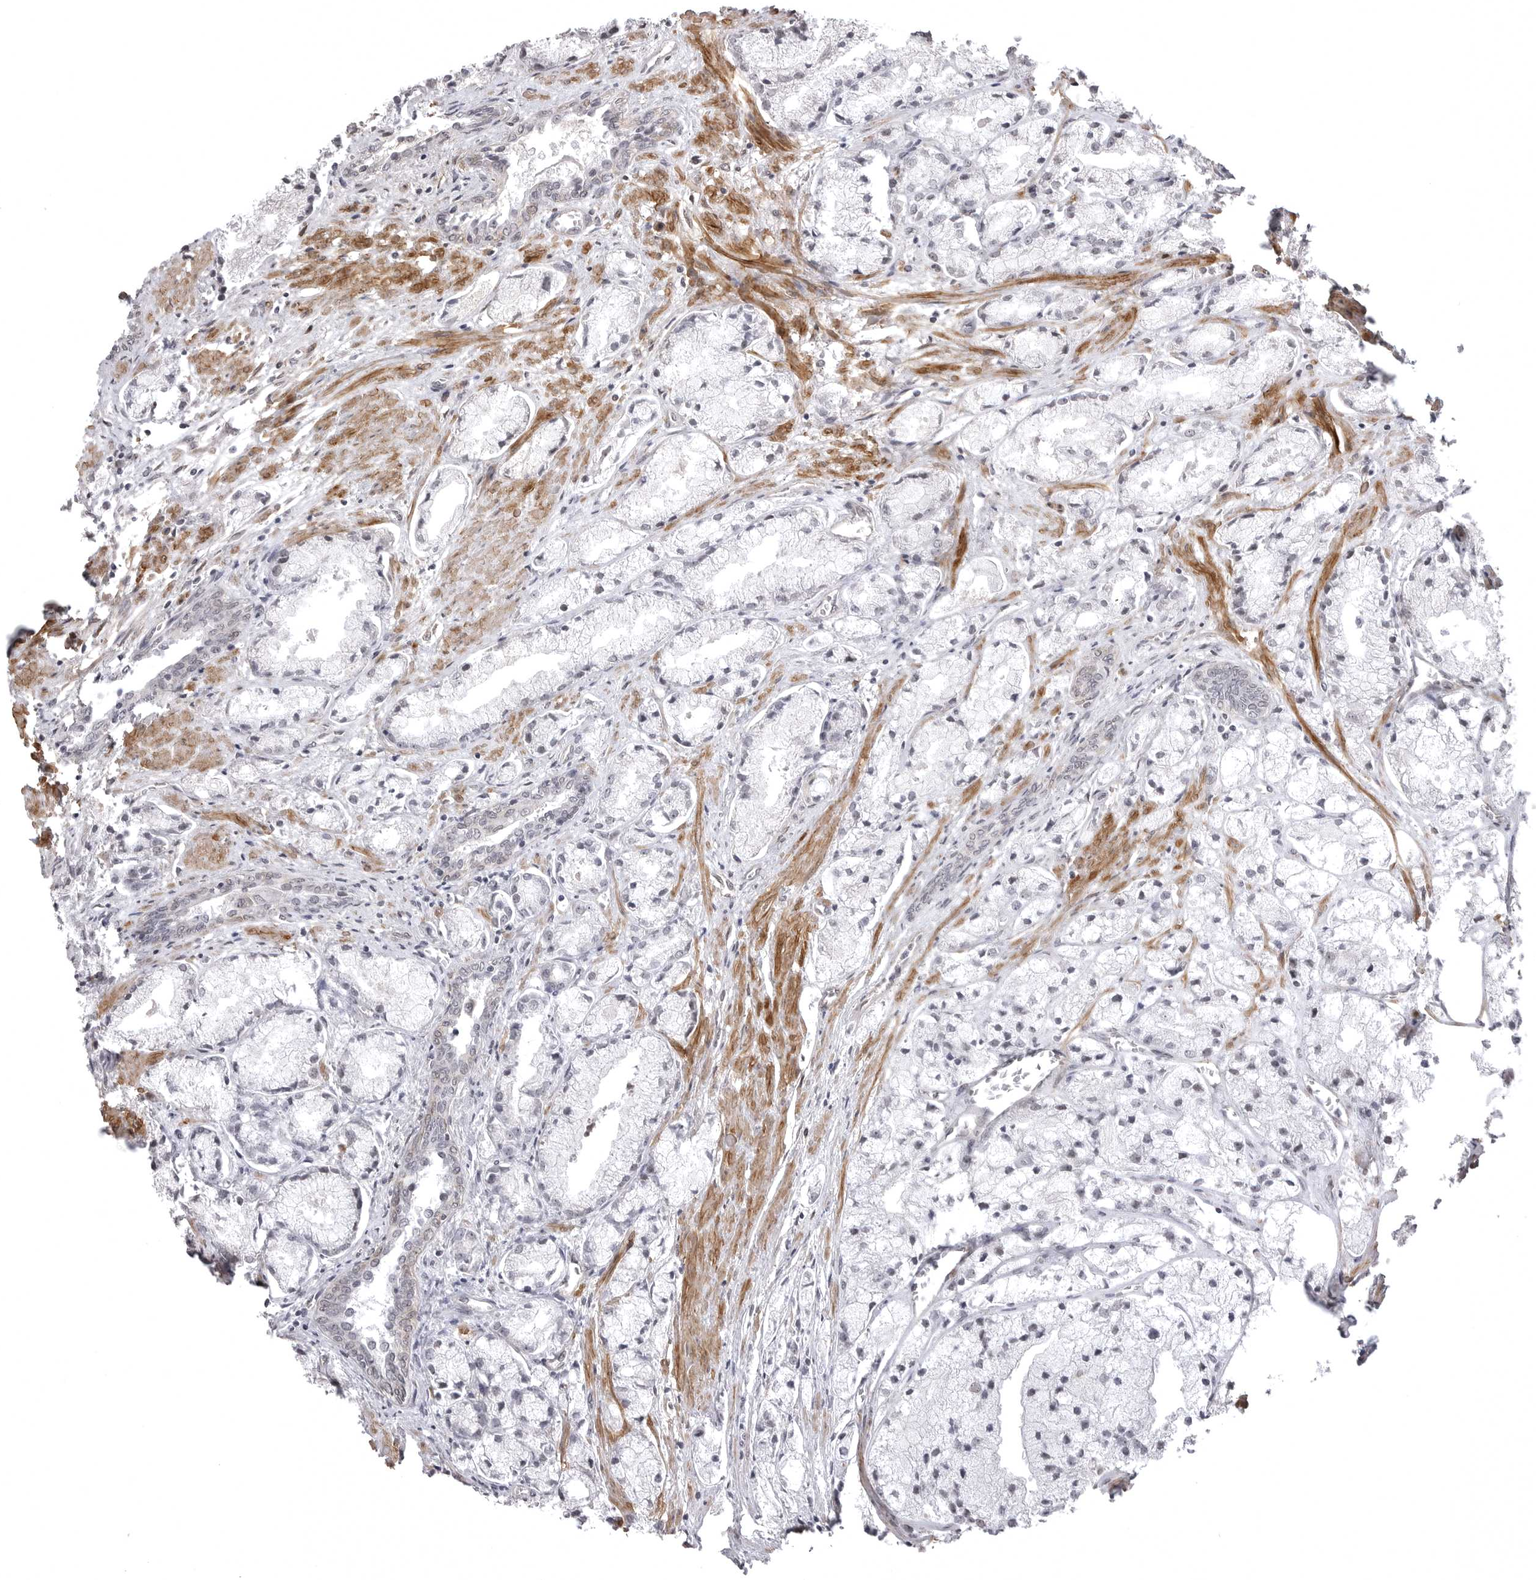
{"staining": {"intensity": "negative", "quantity": "none", "location": "none"}, "tissue": "prostate cancer", "cell_type": "Tumor cells", "image_type": "cancer", "snomed": [{"axis": "morphology", "description": "Adenocarcinoma, High grade"}, {"axis": "topography", "description": "Prostate"}], "caption": "A histopathology image of human prostate high-grade adenocarcinoma is negative for staining in tumor cells.", "gene": "SORBS1", "patient": {"sex": "male", "age": 50}}